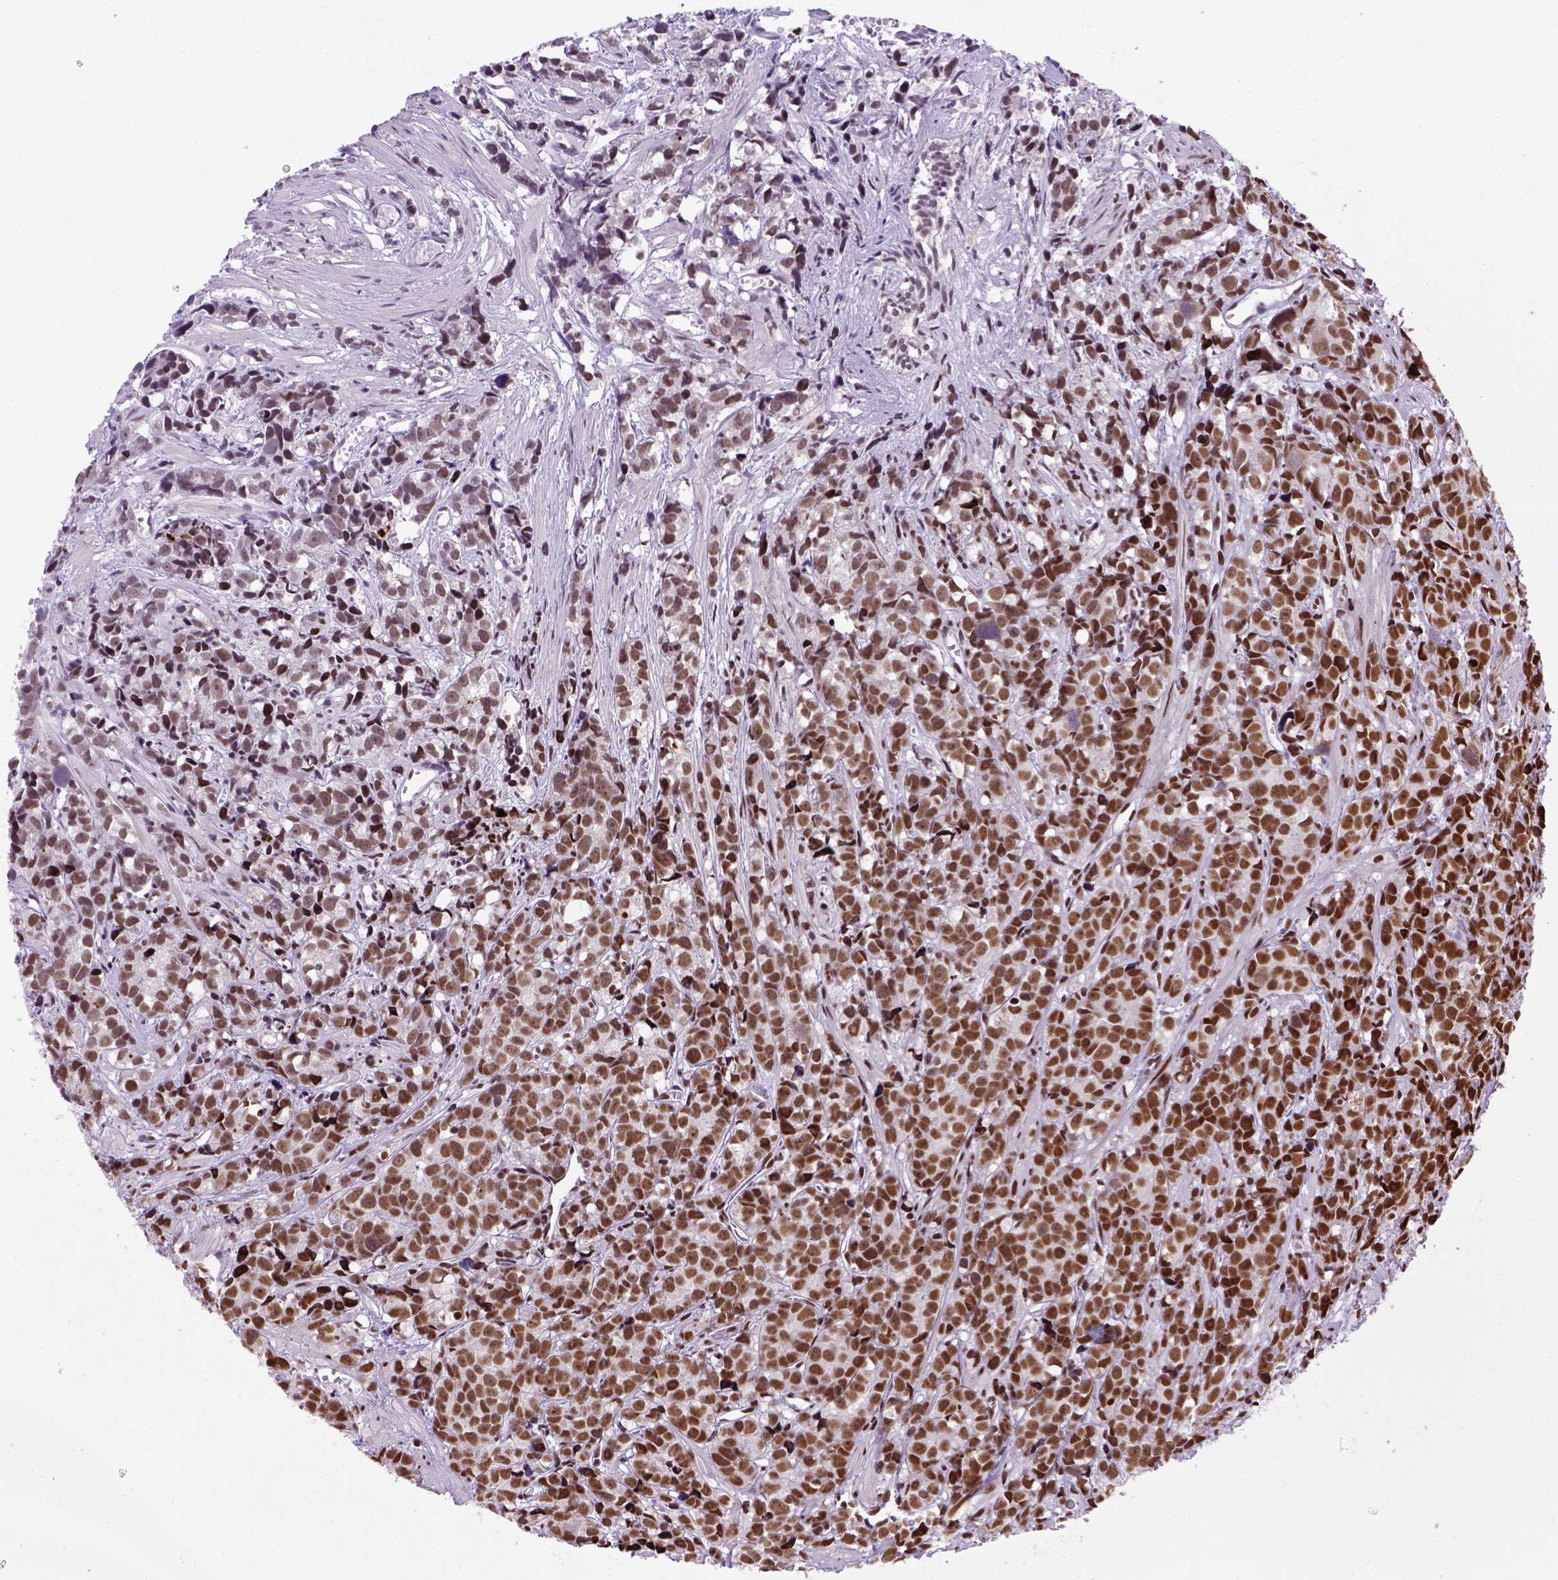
{"staining": {"intensity": "moderate", "quantity": ">75%", "location": "nuclear"}, "tissue": "prostate cancer", "cell_type": "Tumor cells", "image_type": "cancer", "snomed": [{"axis": "morphology", "description": "Adenocarcinoma, High grade"}, {"axis": "topography", "description": "Prostate"}], "caption": "Protein analysis of prostate cancer (high-grade adenocarcinoma) tissue demonstrates moderate nuclear staining in about >75% of tumor cells. Using DAB (3,3'-diaminobenzidine) (brown) and hematoxylin (blue) stains, captured at high magnification using brightfield microscopy.", "gene": "NSMCE2", "patient": {"sex": "male", "age": 77}}